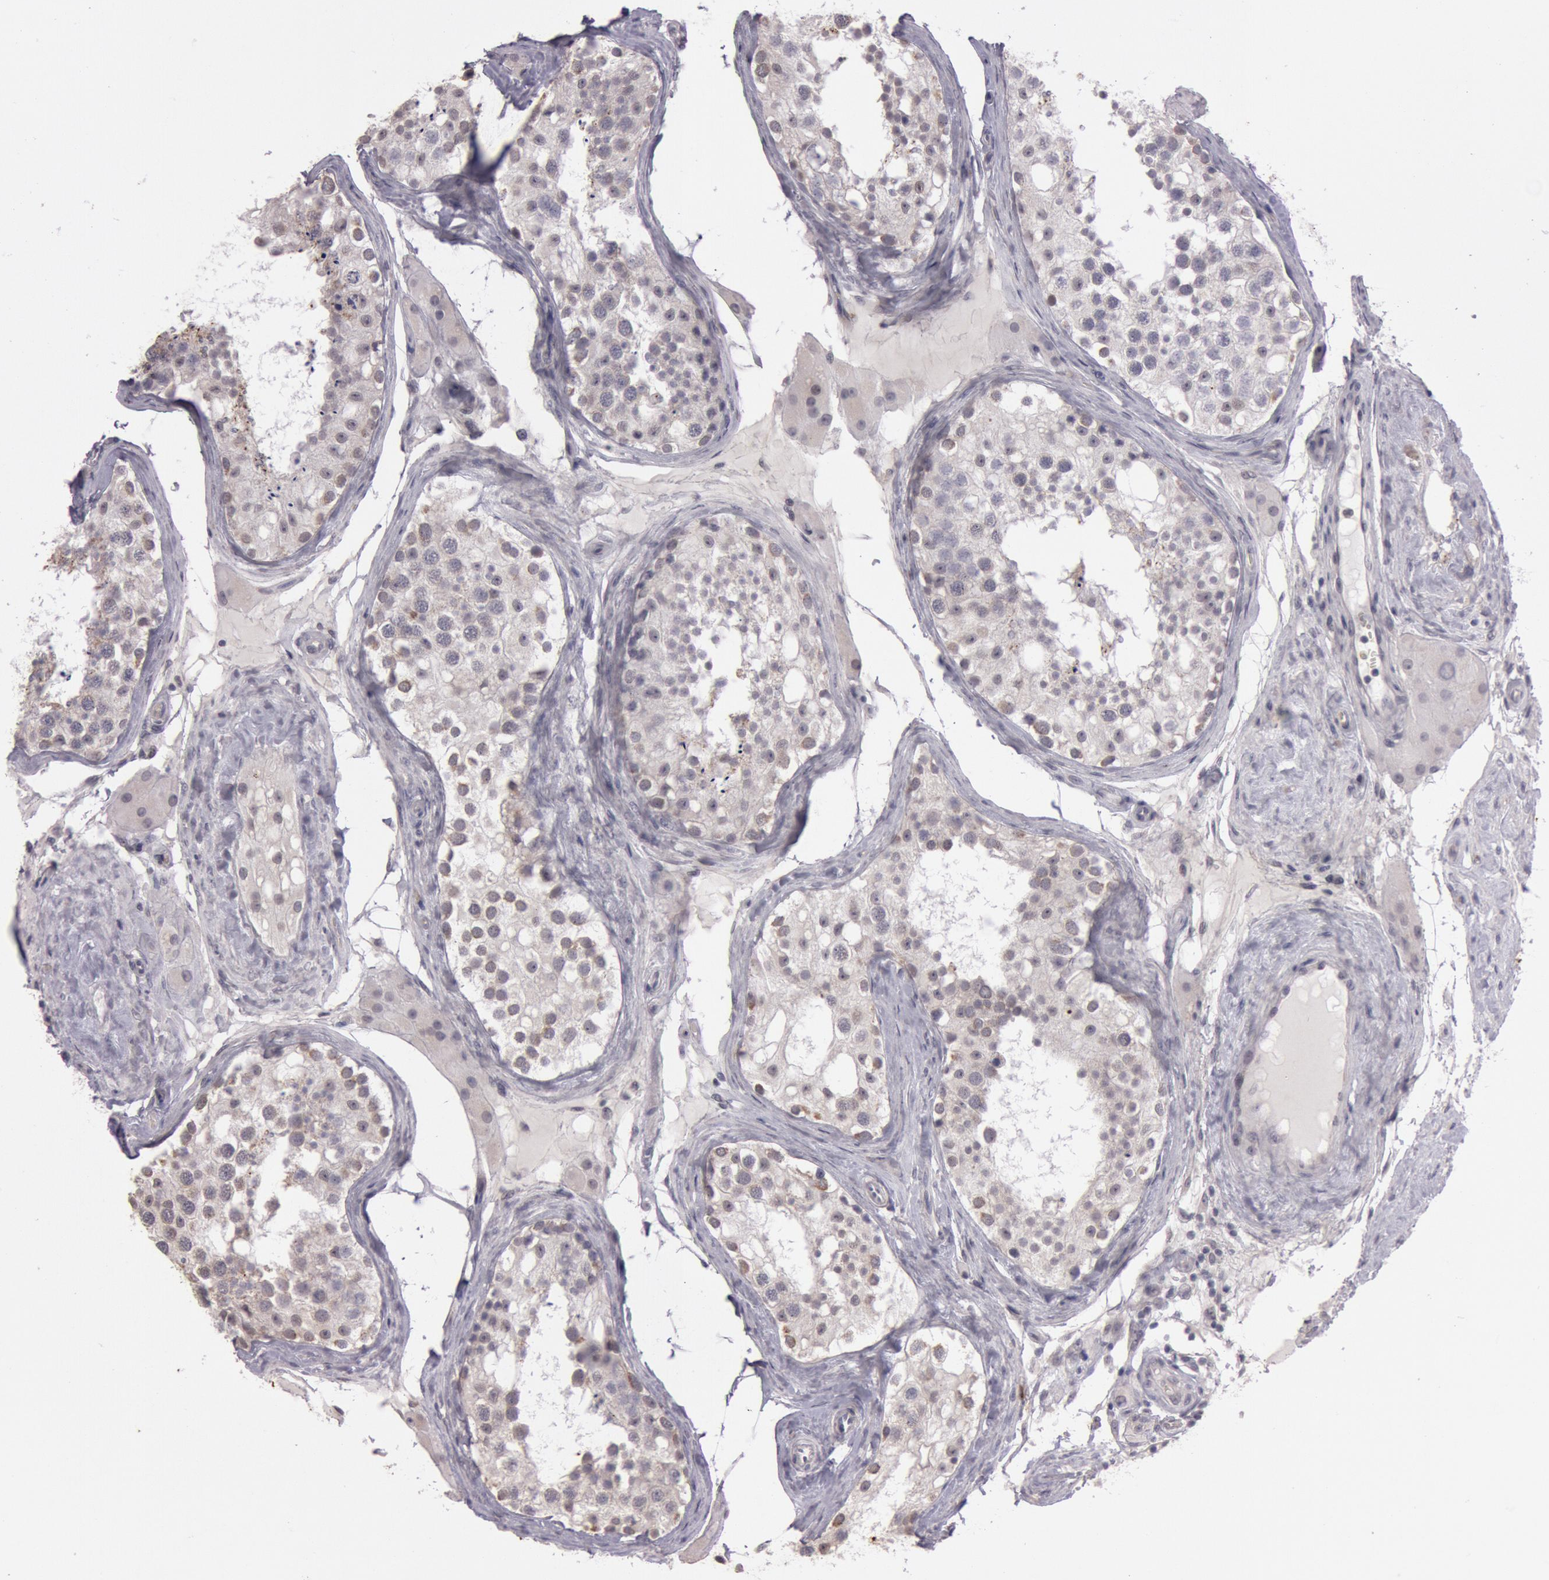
{"staining": {"intensity": "negative", "quantity": "none", "location": "none"}, "tissue": "testis", "cell_type": "Cells in seminiferous ducts", "image_type": "normal", "snomed": [{"axis": "morphology", "description": "Normal tissue, NOS"}, {"axis": "topography", "description": "Testis"}], "caption": "Immunohistochemistry image of benign human testis stained for a protein (brown), which shows no expression in cells in seminiferous ducts.", "gene": "KDM6A", "patient": {"sex": "male", "age": 68}}